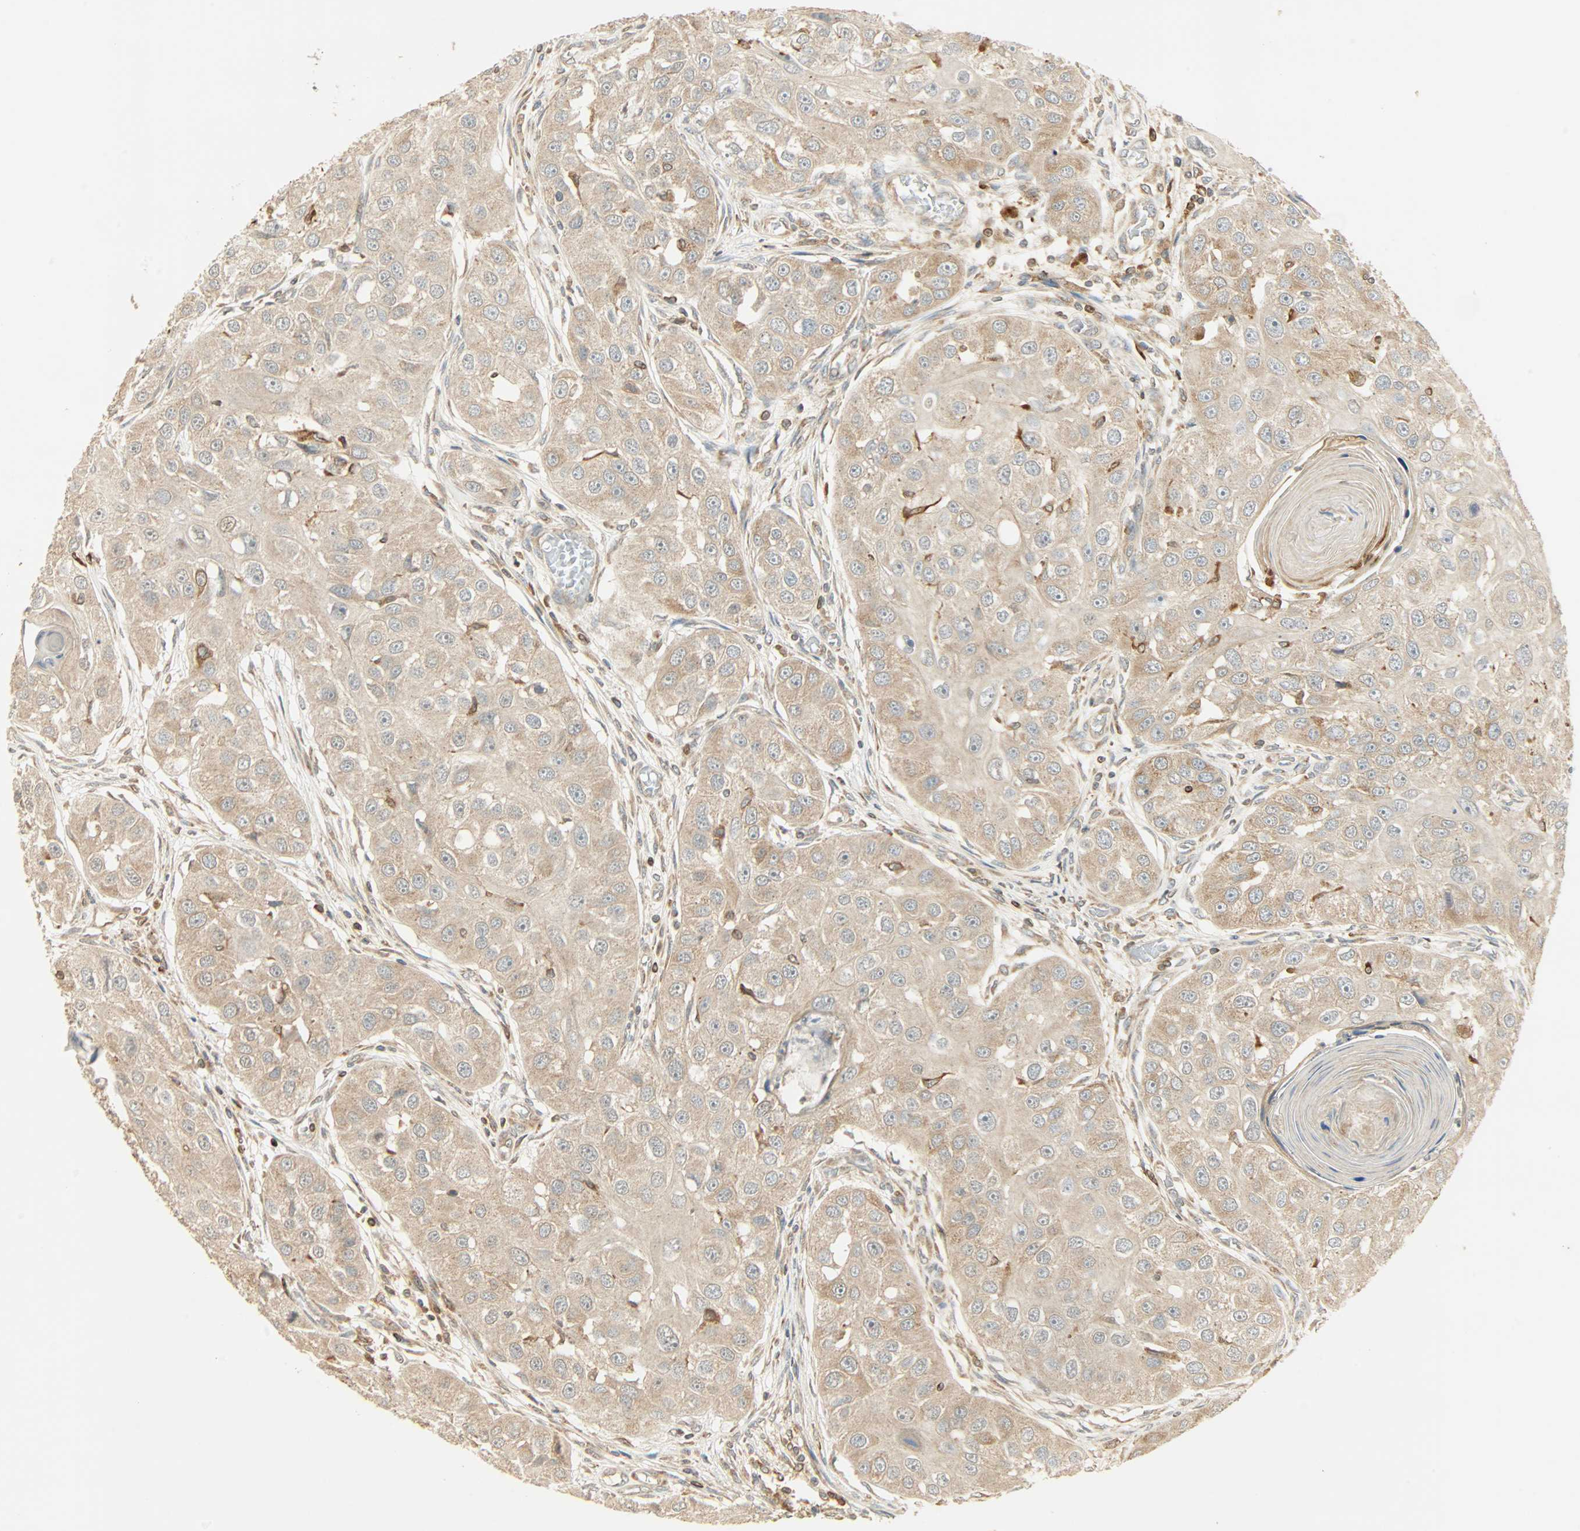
{"staining": {"intensity": "weak", "quantity": ">75%", "location": "cytoplasmic/membranous"}, "tissue": "head and neck cancer", "cell_type": "Tumor cells", "image_type": "cancer", "snomed": [{"axis": "morphology", "description": "Normal tissue, NOS"}, {"axis": "morphology", "description": "Squamous cell carcinoma, NOS"}, {"axis": "topography", "description": "Skeletal muscle"}, {"axis": "topography", "description": "Head-Neck"}], "caption": "IHC histopathology image of neoplastic tissue: human squamous cell carcinoma (head and neck) stained using IHC exhibits low levels of weak protein expression localized specifically in the cytoplasmic/membranous of tumor cells, appearing as a cytoplasmic/membranous brown color.", "gene": "PNPLA6", "patient": {"sex": "male", "age": 51}}